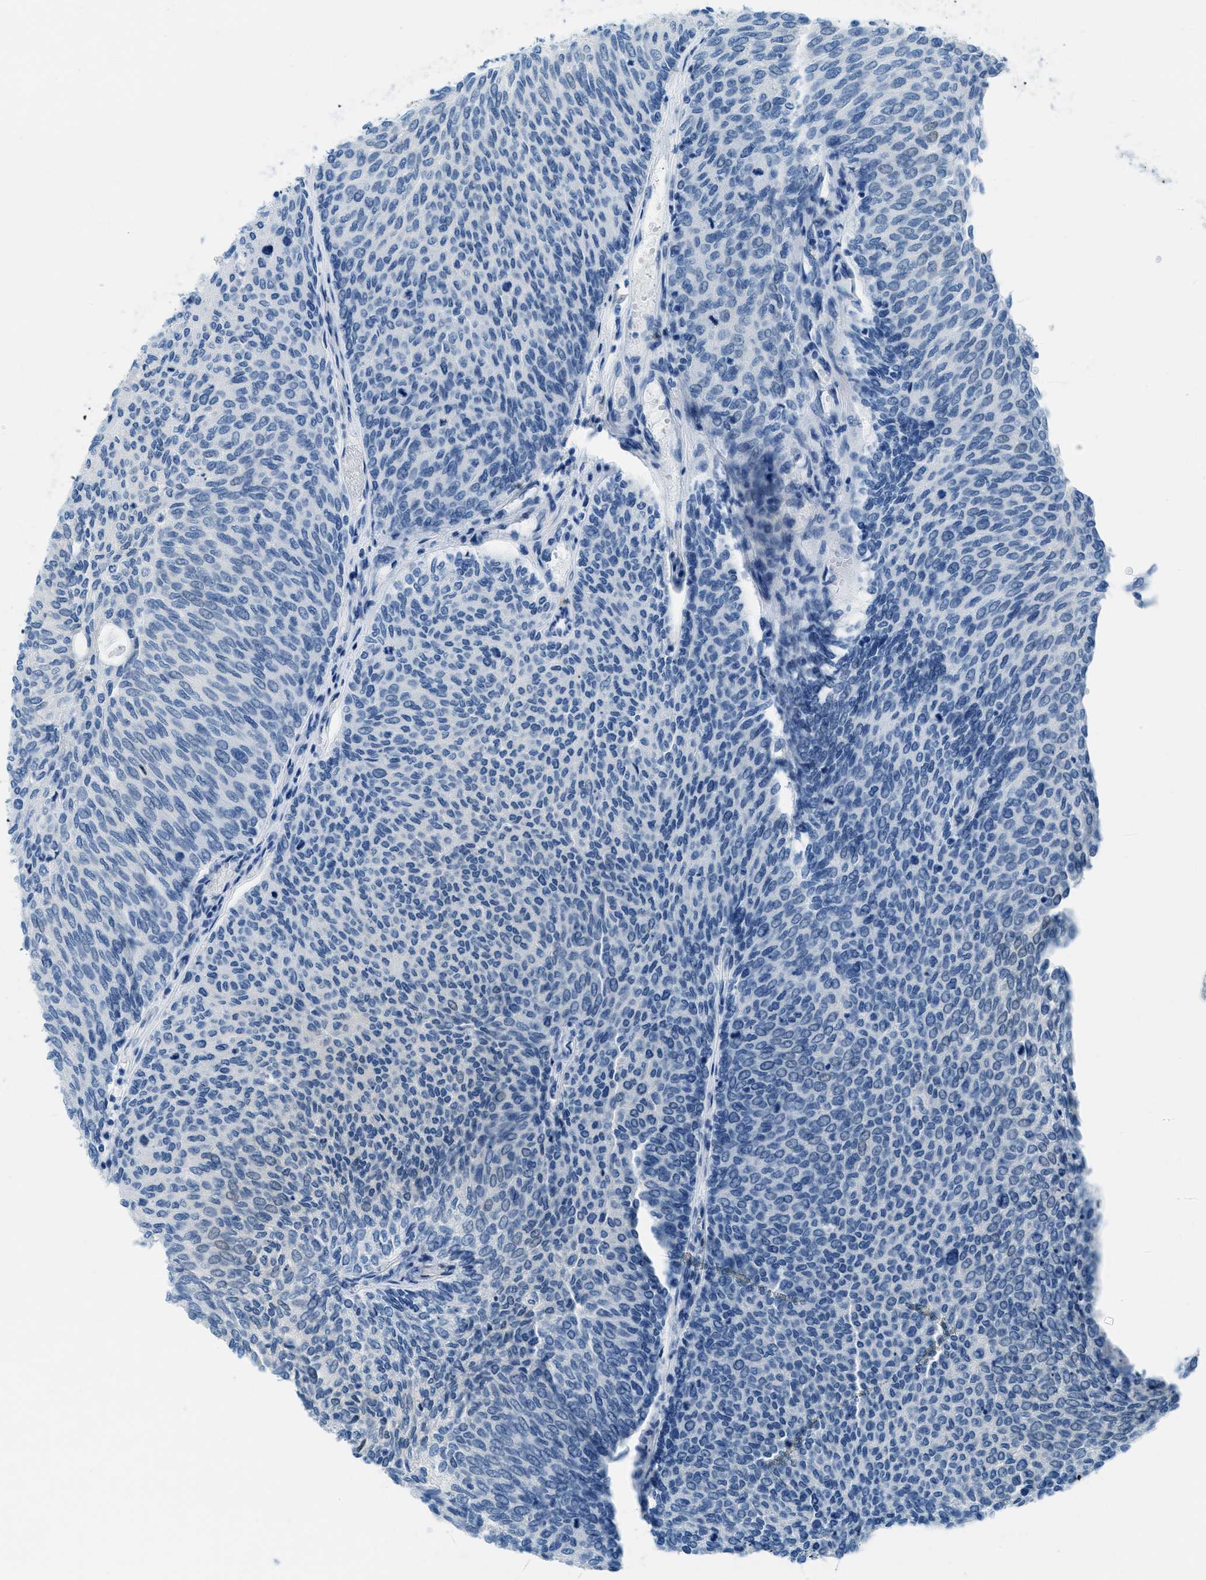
{"staining": {"intensity": "negative", "quantity": "none", "location": "none"}, "tissue": "urothelial cancer", "cell_type": "Tumor cells", "image_type": "cancer", "snomed": [{"axis": "morphology", "description": "Urothelial carcinoma, Low grade"}, {"axis": "topography", "description": "Urinary bladder"}], "caption": "This histopathology image is of urothelial cancer stained with immunohistochemistry (IHC) to label a protein in brown with the nuclei are counter-stained blue. There is no staining in tumor cells. Nuclei are stained in blue.", "gene": "PLA2G2A", "patient": {"sex": "female", "age": 79}}